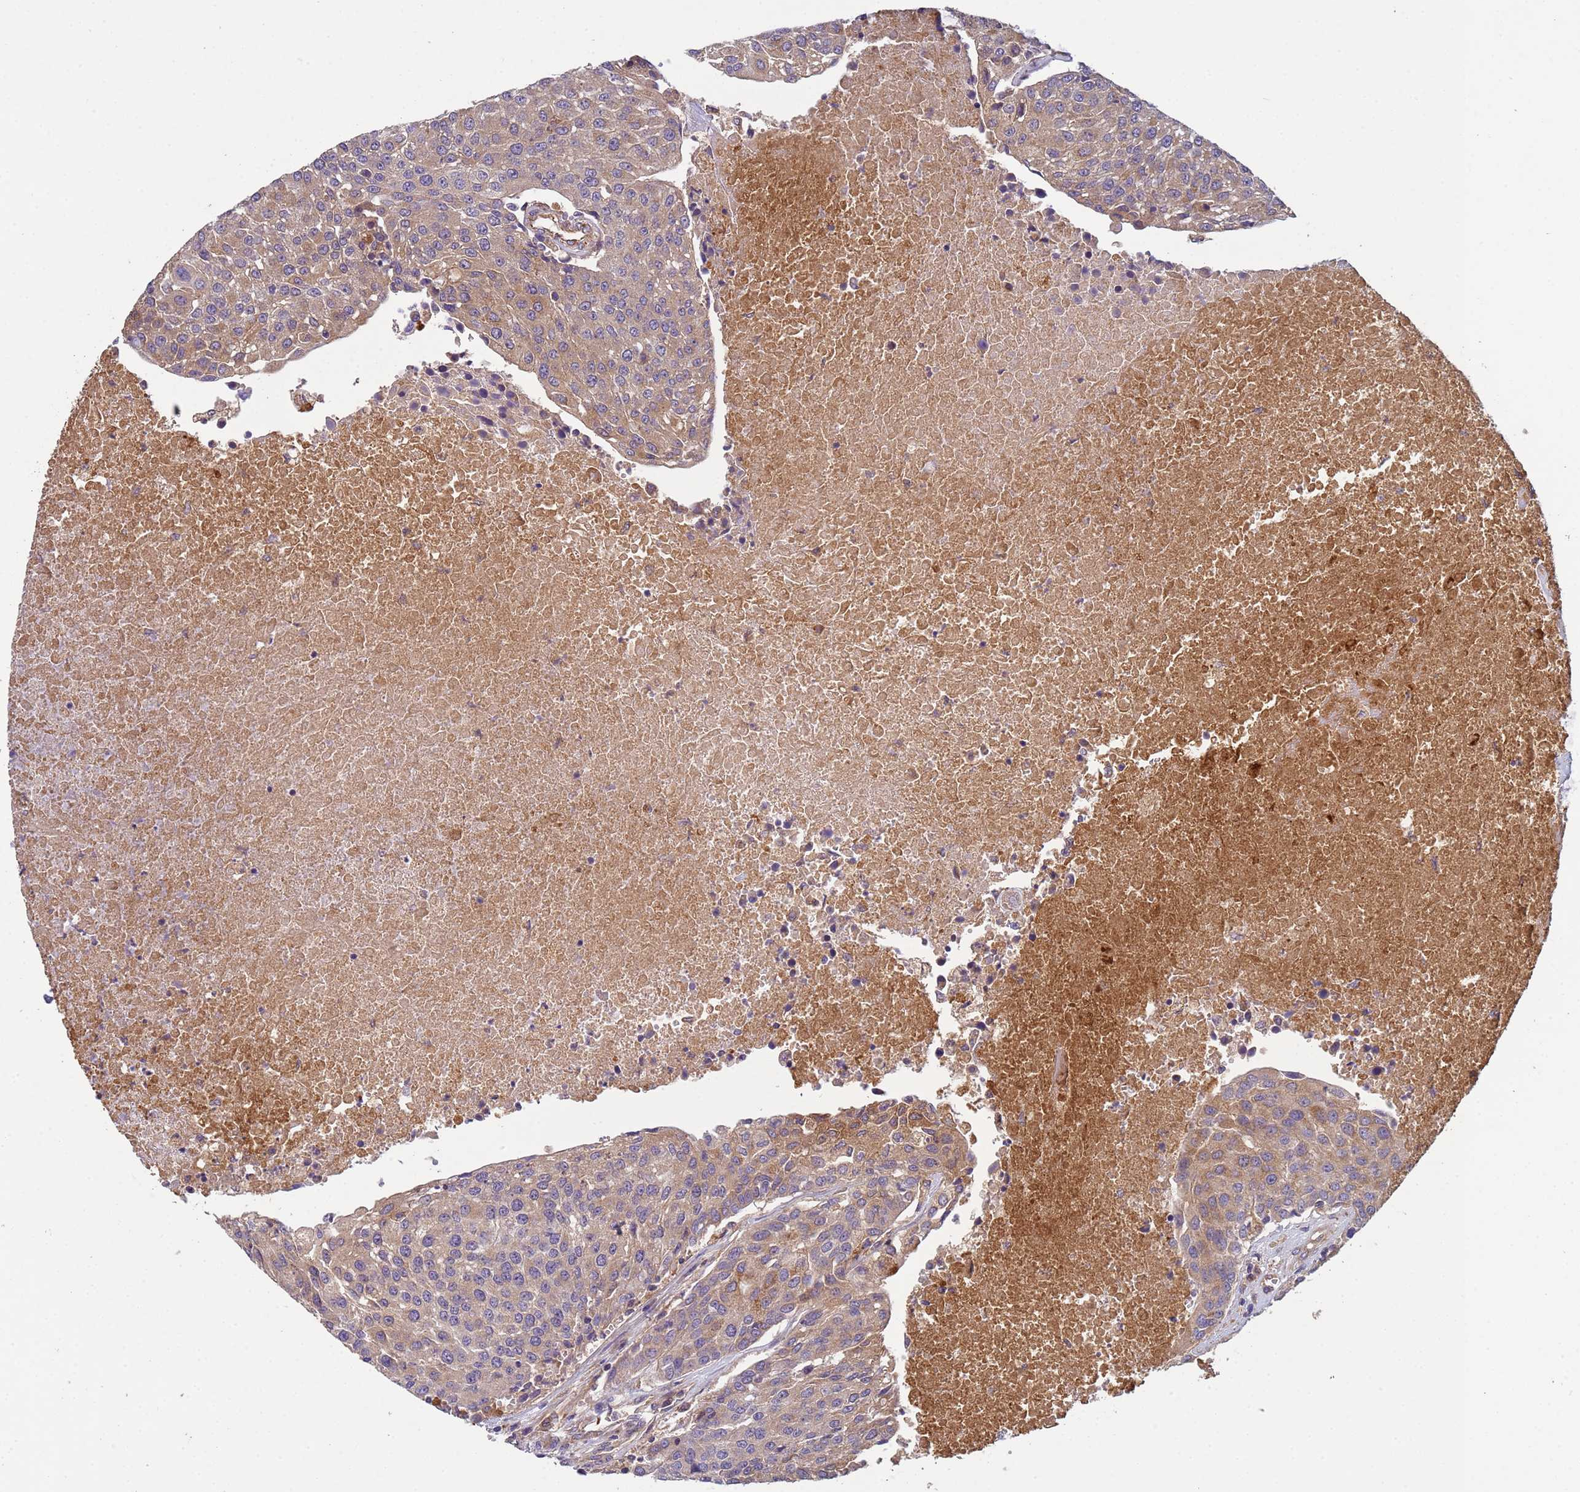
{"staining": {"intensity": "moderate", "quantity": "25%-75%", "location": "cytoplasmic/membranous"}, "tissue": "urothelial cancer", "cell_type": "Tumor cells", "image_type": "cancer", "snomed": [{"axis": "morphology", "description": "Urothelial carcinoma, High grade"}, {"axis": "topography", "description": "Urinary bladder"}], "caption": "Urothelial cancer stained for a protein shows moderate cytoplasmic/membranous positivity in tumor cells.", "gene": "RAB10", "patient": {"sex": "female", "age": 85}}